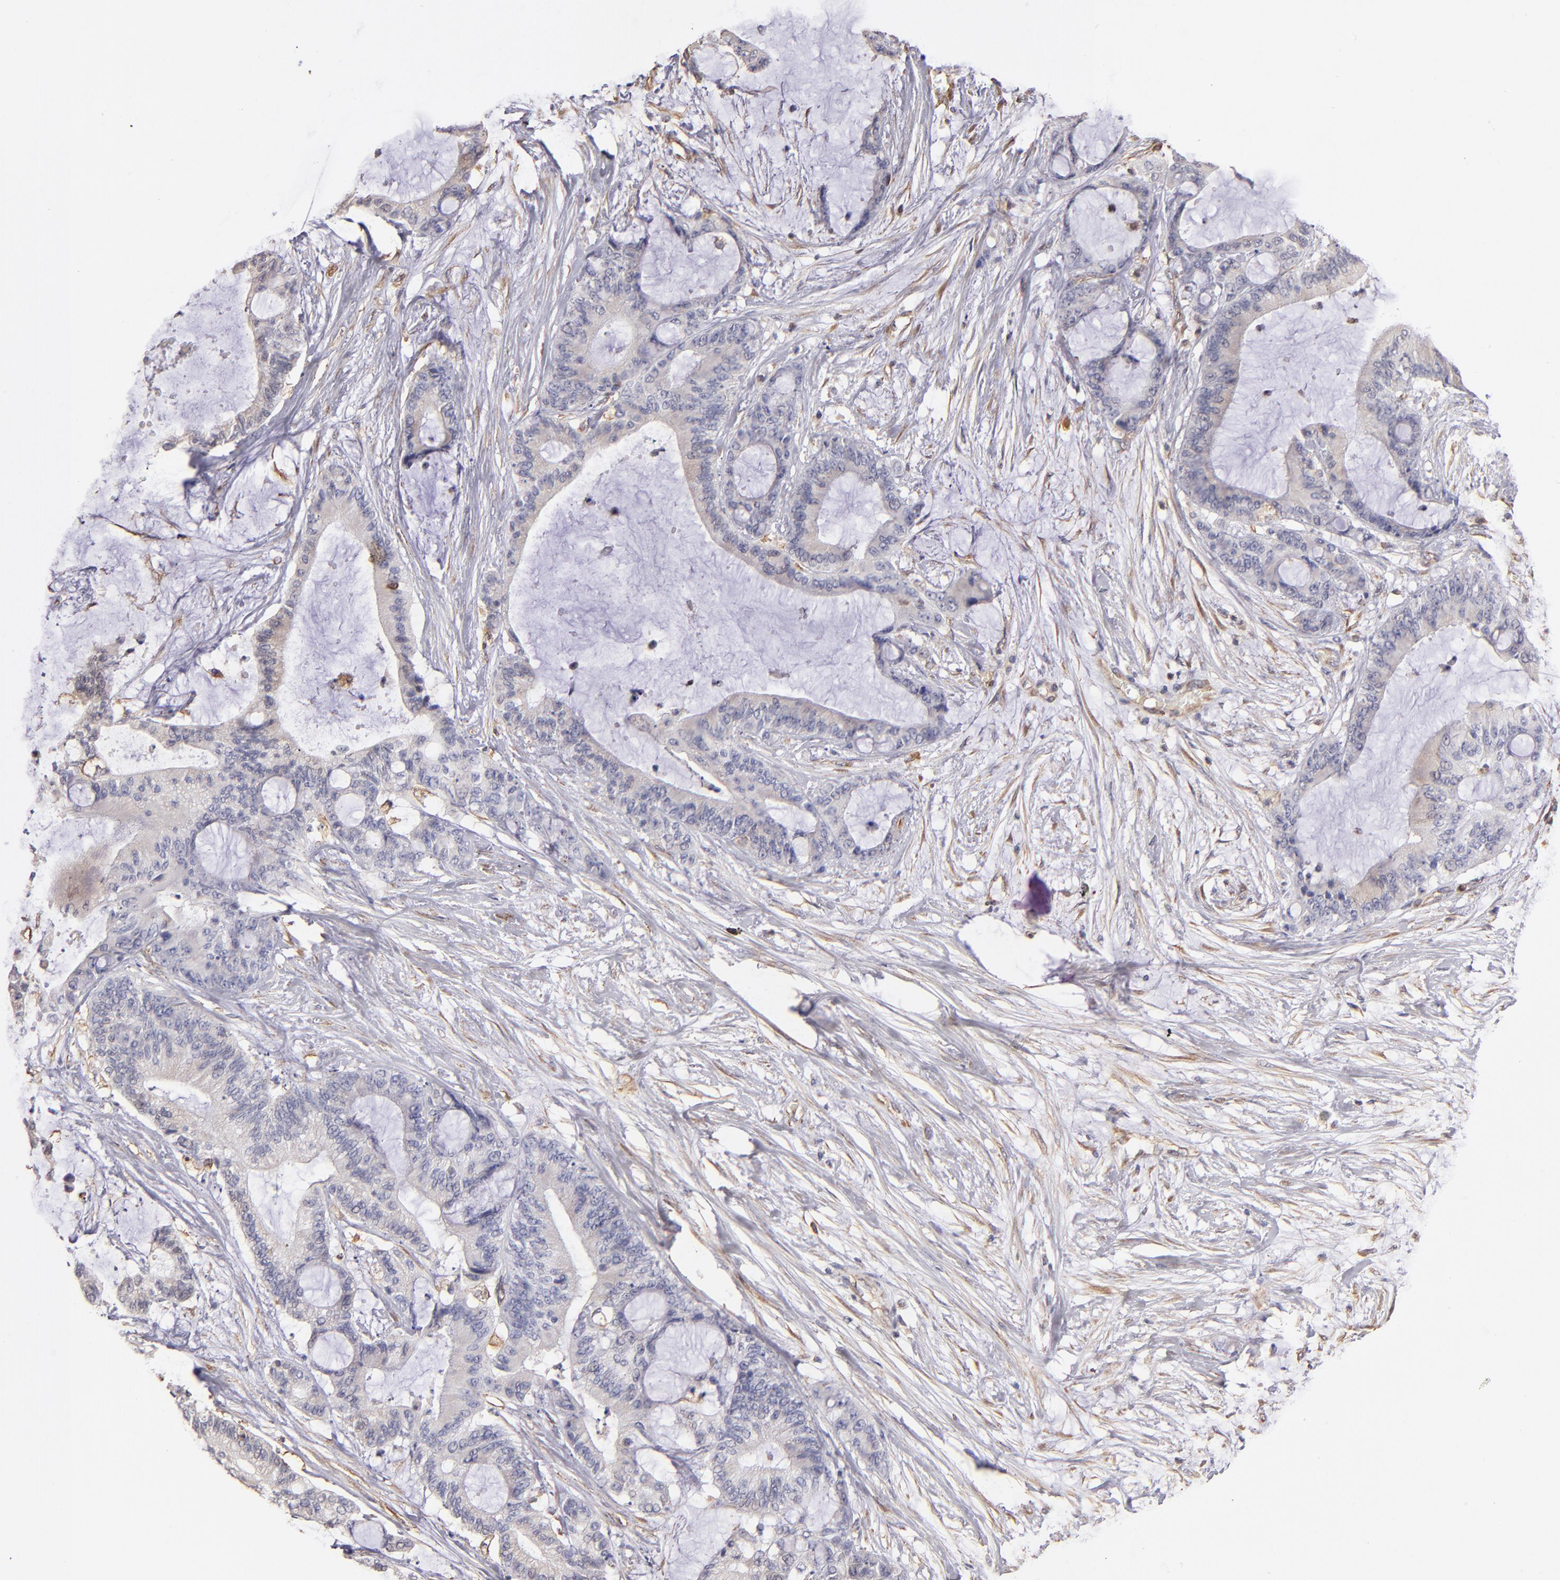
{"staining": {"intensity": "weak", "quantity": "25%-75%", "location": "cytoplasmic/membranous"}, "tissue": "liver cancer", "cell_type": "Tumor cells", "image_type": "cancer", "snomed": [{"axis": "morphology", "description": "Cholangiocarcinoma"}, {"axis": "topography", "description": "Liver"}], "caption": "The photomicrograph shows immunohistochemical staining of cholangiocarcinoma (liver). There is weak cytoplasmic/membranous expression is appreciated in about 25%-75% of tumor cells.", "gene": "ABCC1", "patient": {"sex": "female", "age": 73}}